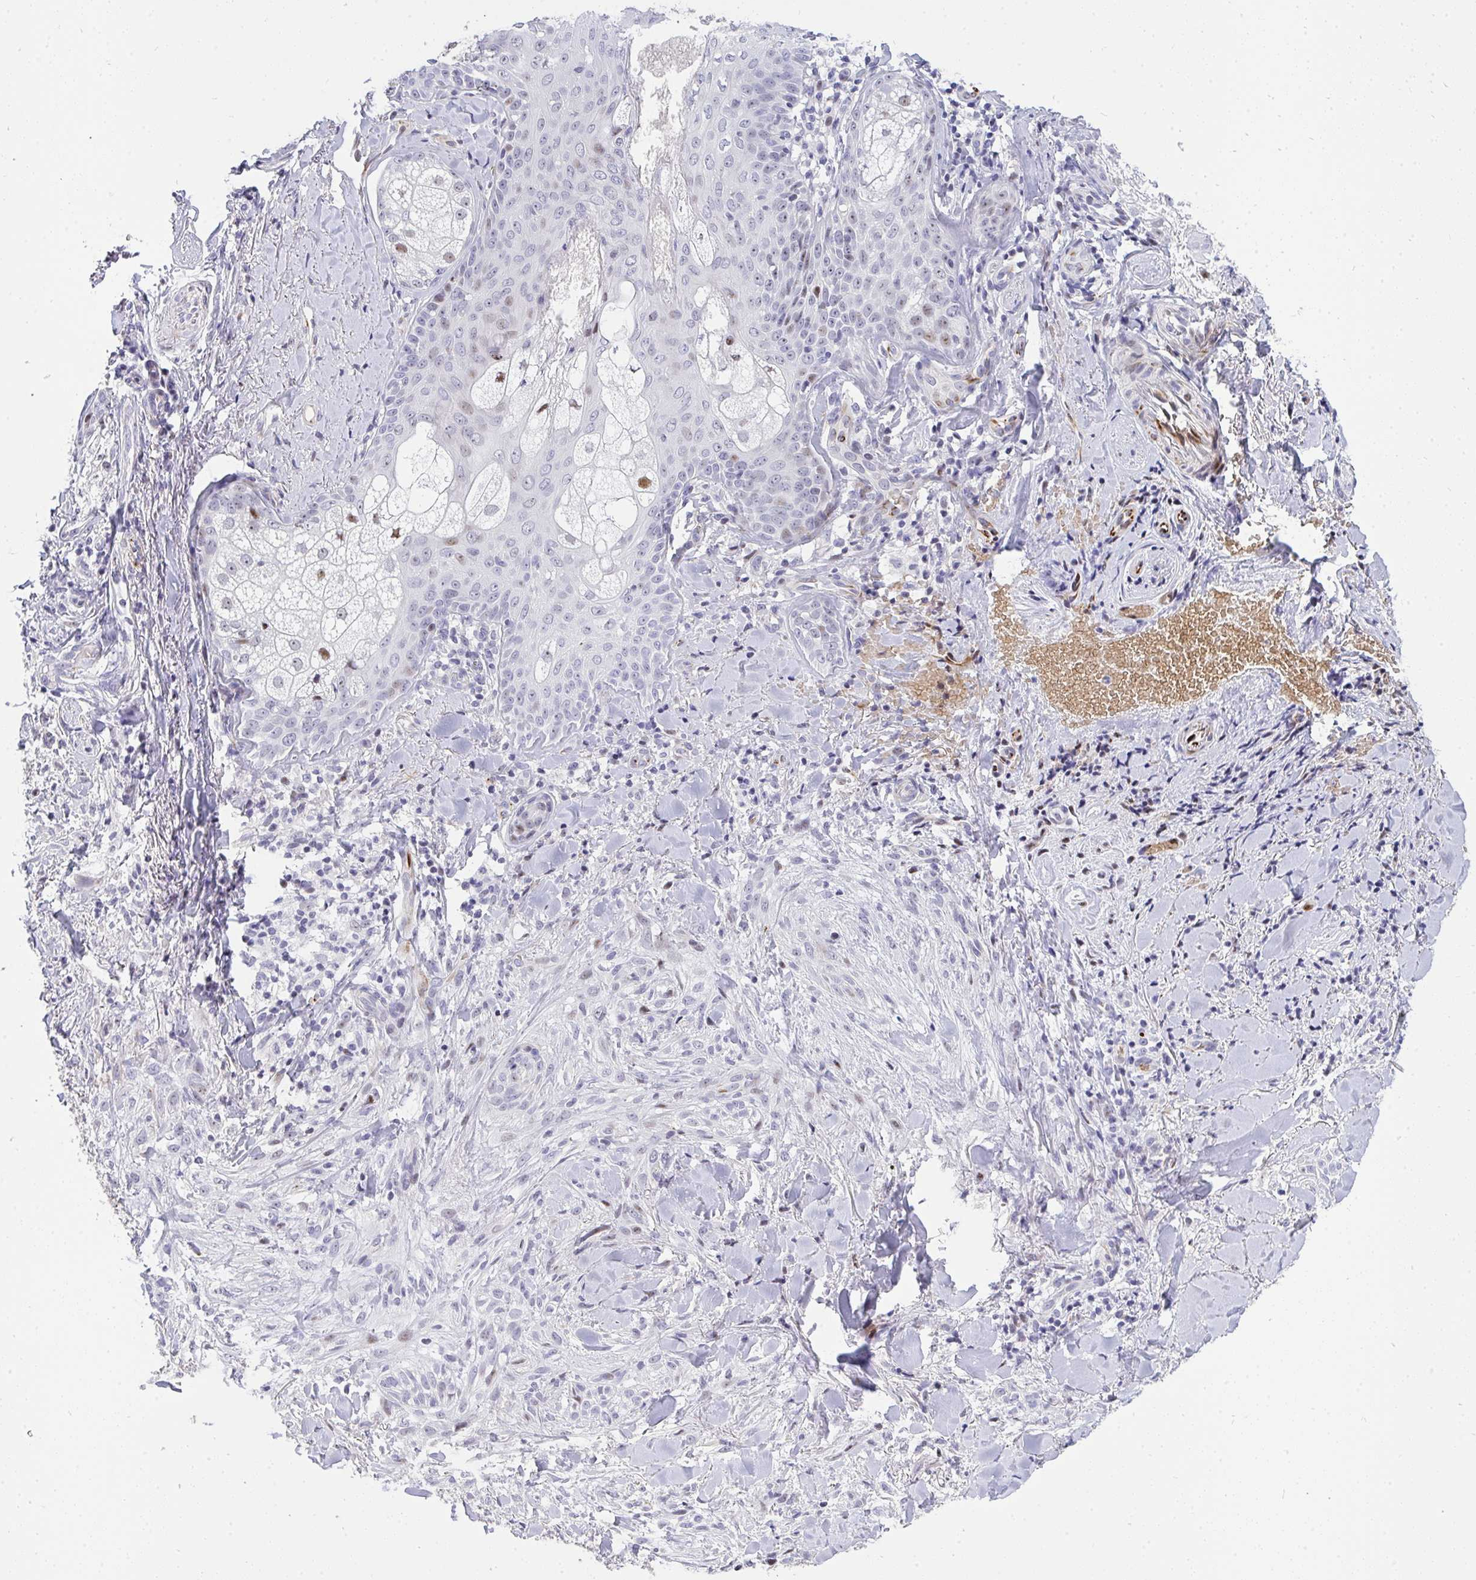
{"staining": {"intensity": "negative", "quantity": "none", "location": "none"}, "tissue": "skin cancer", "cell_type": "Tumor cells", "image_type": "cancer", "snomed": [{"axis": "morphology", "description": "Basal cell carcinoma"}, {"axis": "topography", "description": "Skin"}], "caption": "Basal cell carcinoma (skin) was stained to show a protein in brown. There is no significant staining in tumor cells. (Brightfield microscopy of DAB immunohistochemistry at high magnification).", "gene": "PLPPR3", "patient": {"sex": "female", "age": 48}}